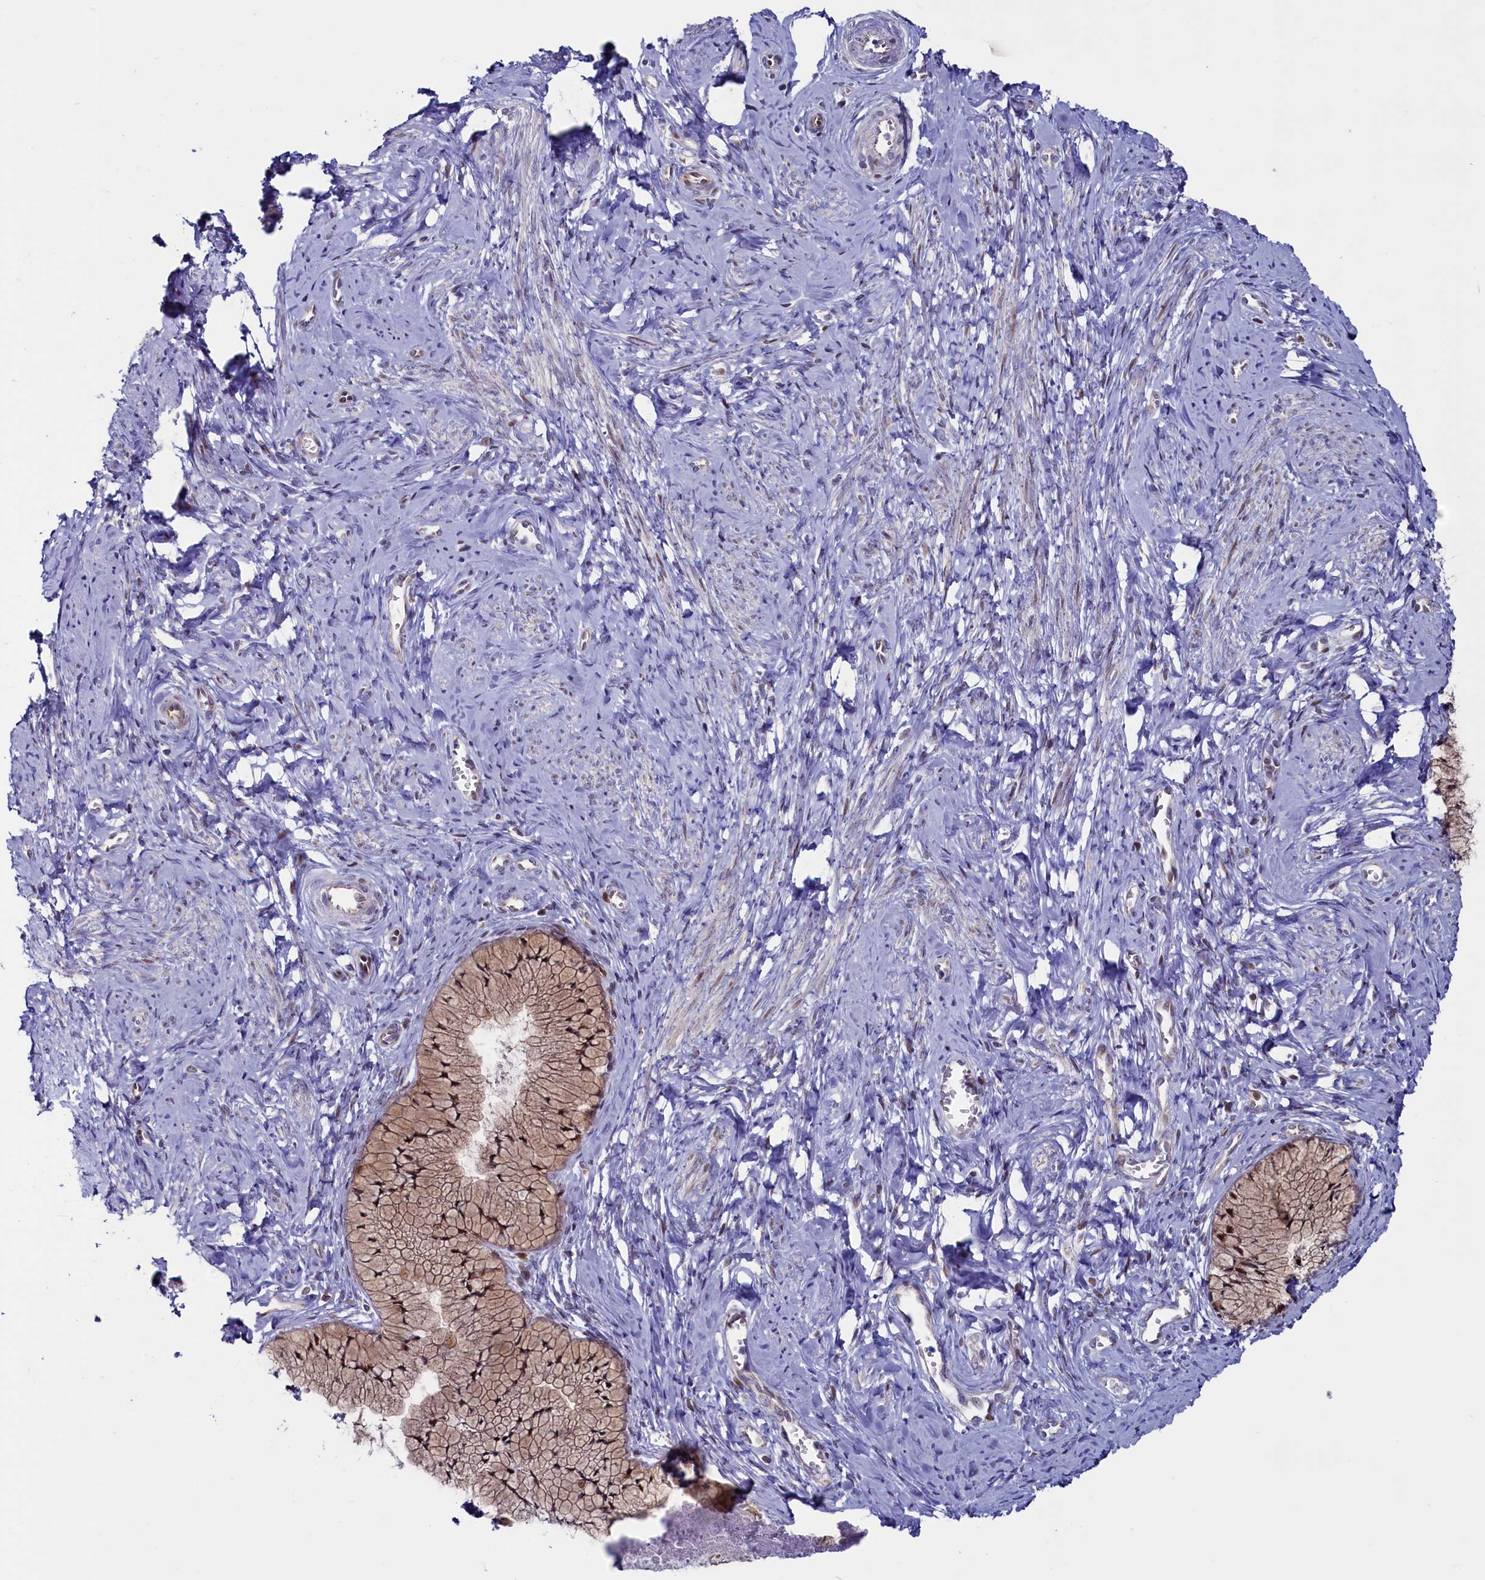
{"staining": {"intensity": "moderate", "quantity": "25%-75%", "location": "cytoplasmic/membranous"}, "tissue": "cervix", "cell_type": "Glandular cells", "image_type": "normal", "snomed": [{"axis": "morphology", "description": "Normal tissue, NOS"}, {"axis": "topography", "description": "Cervix"}], "caption": "An image of human cervix stained for a protein reveals moderate cytoplasmic/membranous brown staining in glandular cells.", "gene": "CIAPIN1", "patient": {"sex": "female", "age": 42}}